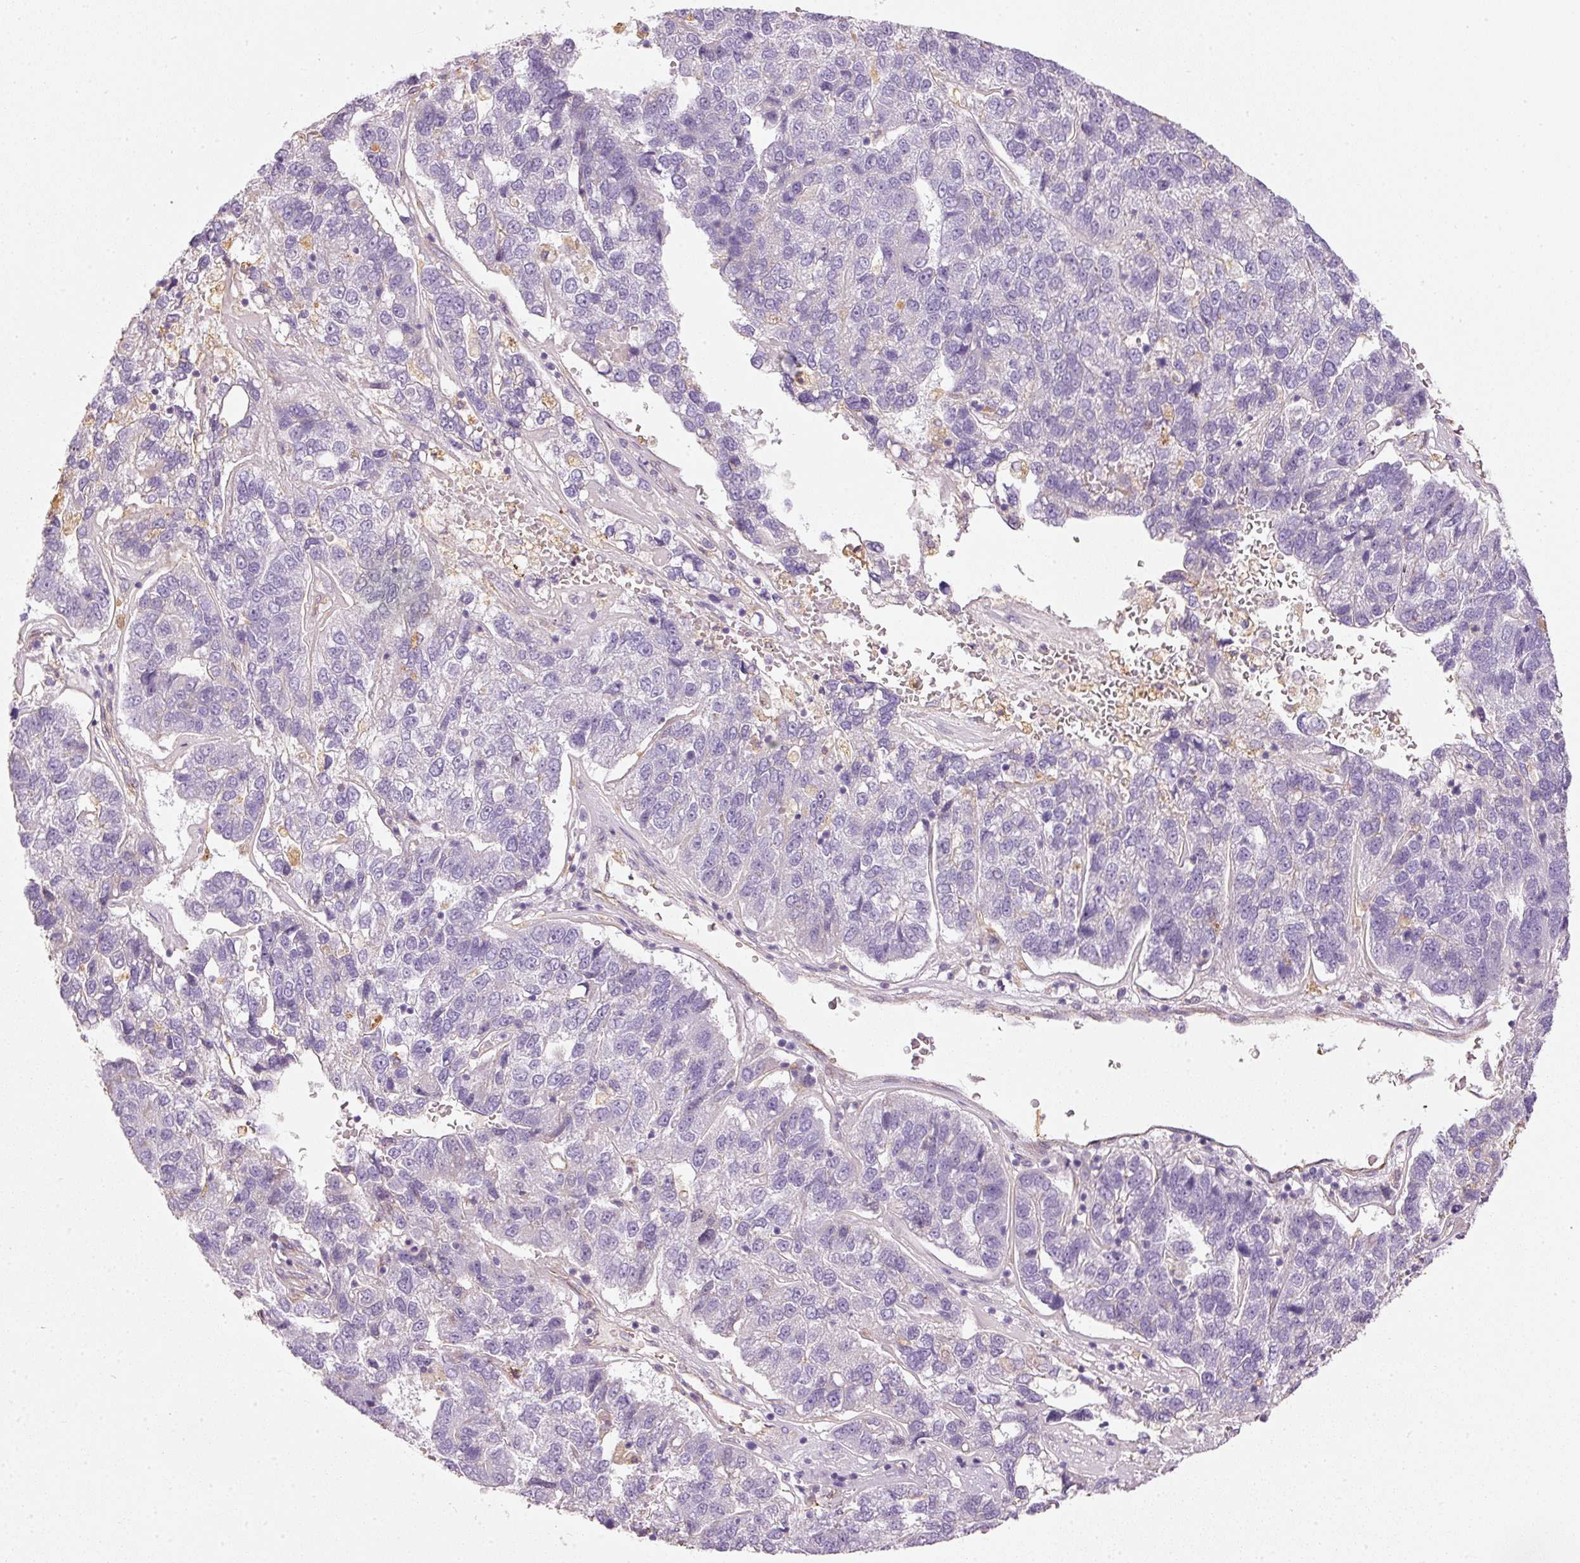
{"staining": {"intensity": "negative", "quantity": "none", "location": "none"}, "tissue": "pancreatic cancer", "cell_type": "Tumor cells", "image_type": "cancer", "snomed": [{"axis": "morphology", "description": "Adenocarcinoma, NOS"}, {"axis": "topography", "description": "Pancreas"}], "caption": "High power microscopy image of an immunohistochemistry image of adenocarcinoma (pancreatic), revealing no significant expression in tumor cells. (IHC, brightfield microscopy, high magnification).", "gene": "OSR2", "patient": {"sex": "female", "age": 61}}